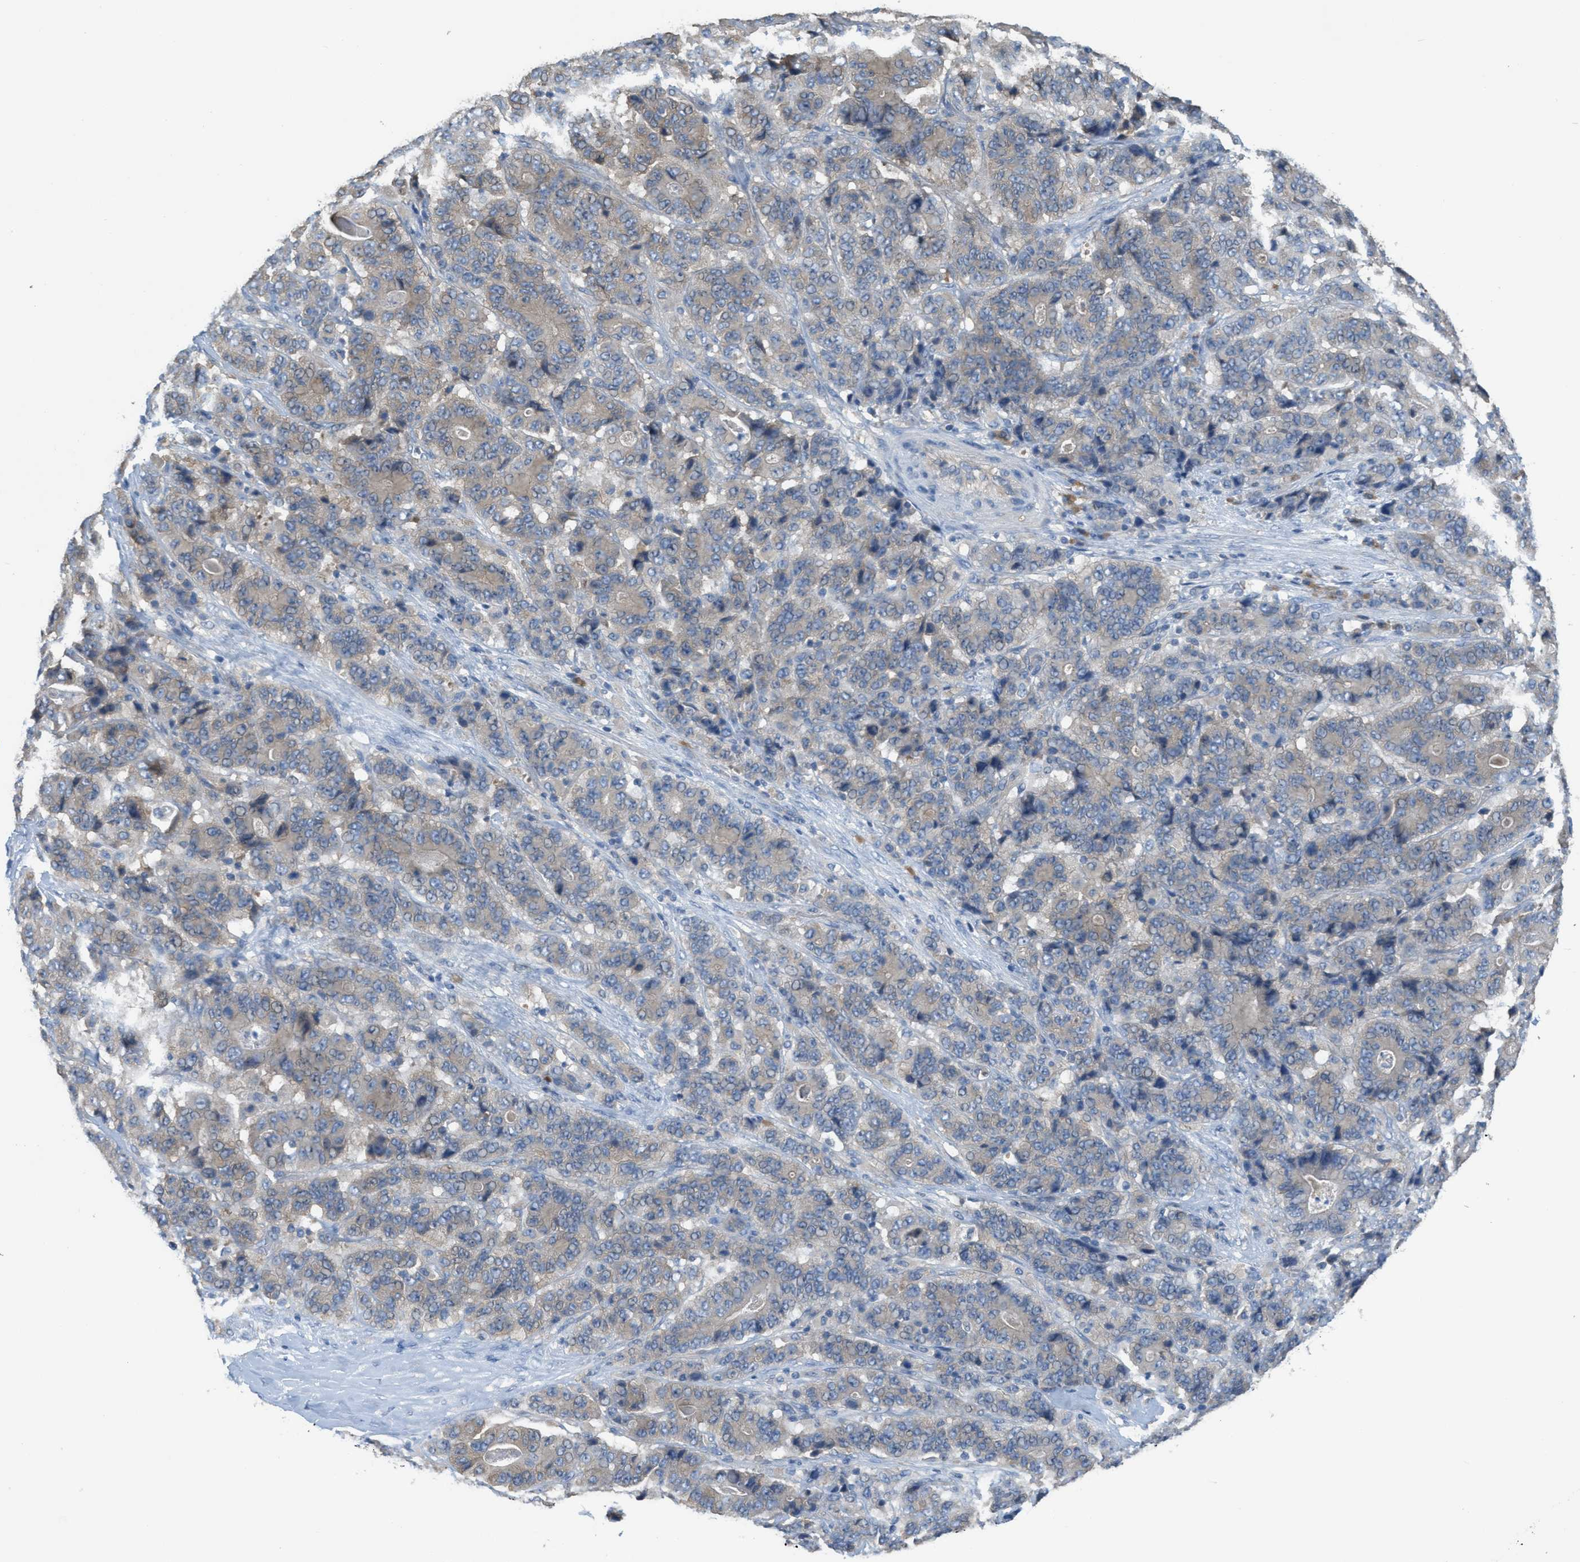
{"staining": {"intensity": "weak", "quantity": "<25%", "location": "cytoplasmic/membranous"}, "tissue": "stomach cancer", "cell_type": "Tumor cells", "image_type": "cancer", "snomed": [{"axis": "morphology", "description": "Adenocarcinoma, NOS"}, {"axis": "topography", "description": "Stomach"}], "caption": "Histopathology image shows no protein staining in tumor cells of stomach cancer tissue.", "gene": "UBA5", "patient": {"sex": "female", "age": 73}}